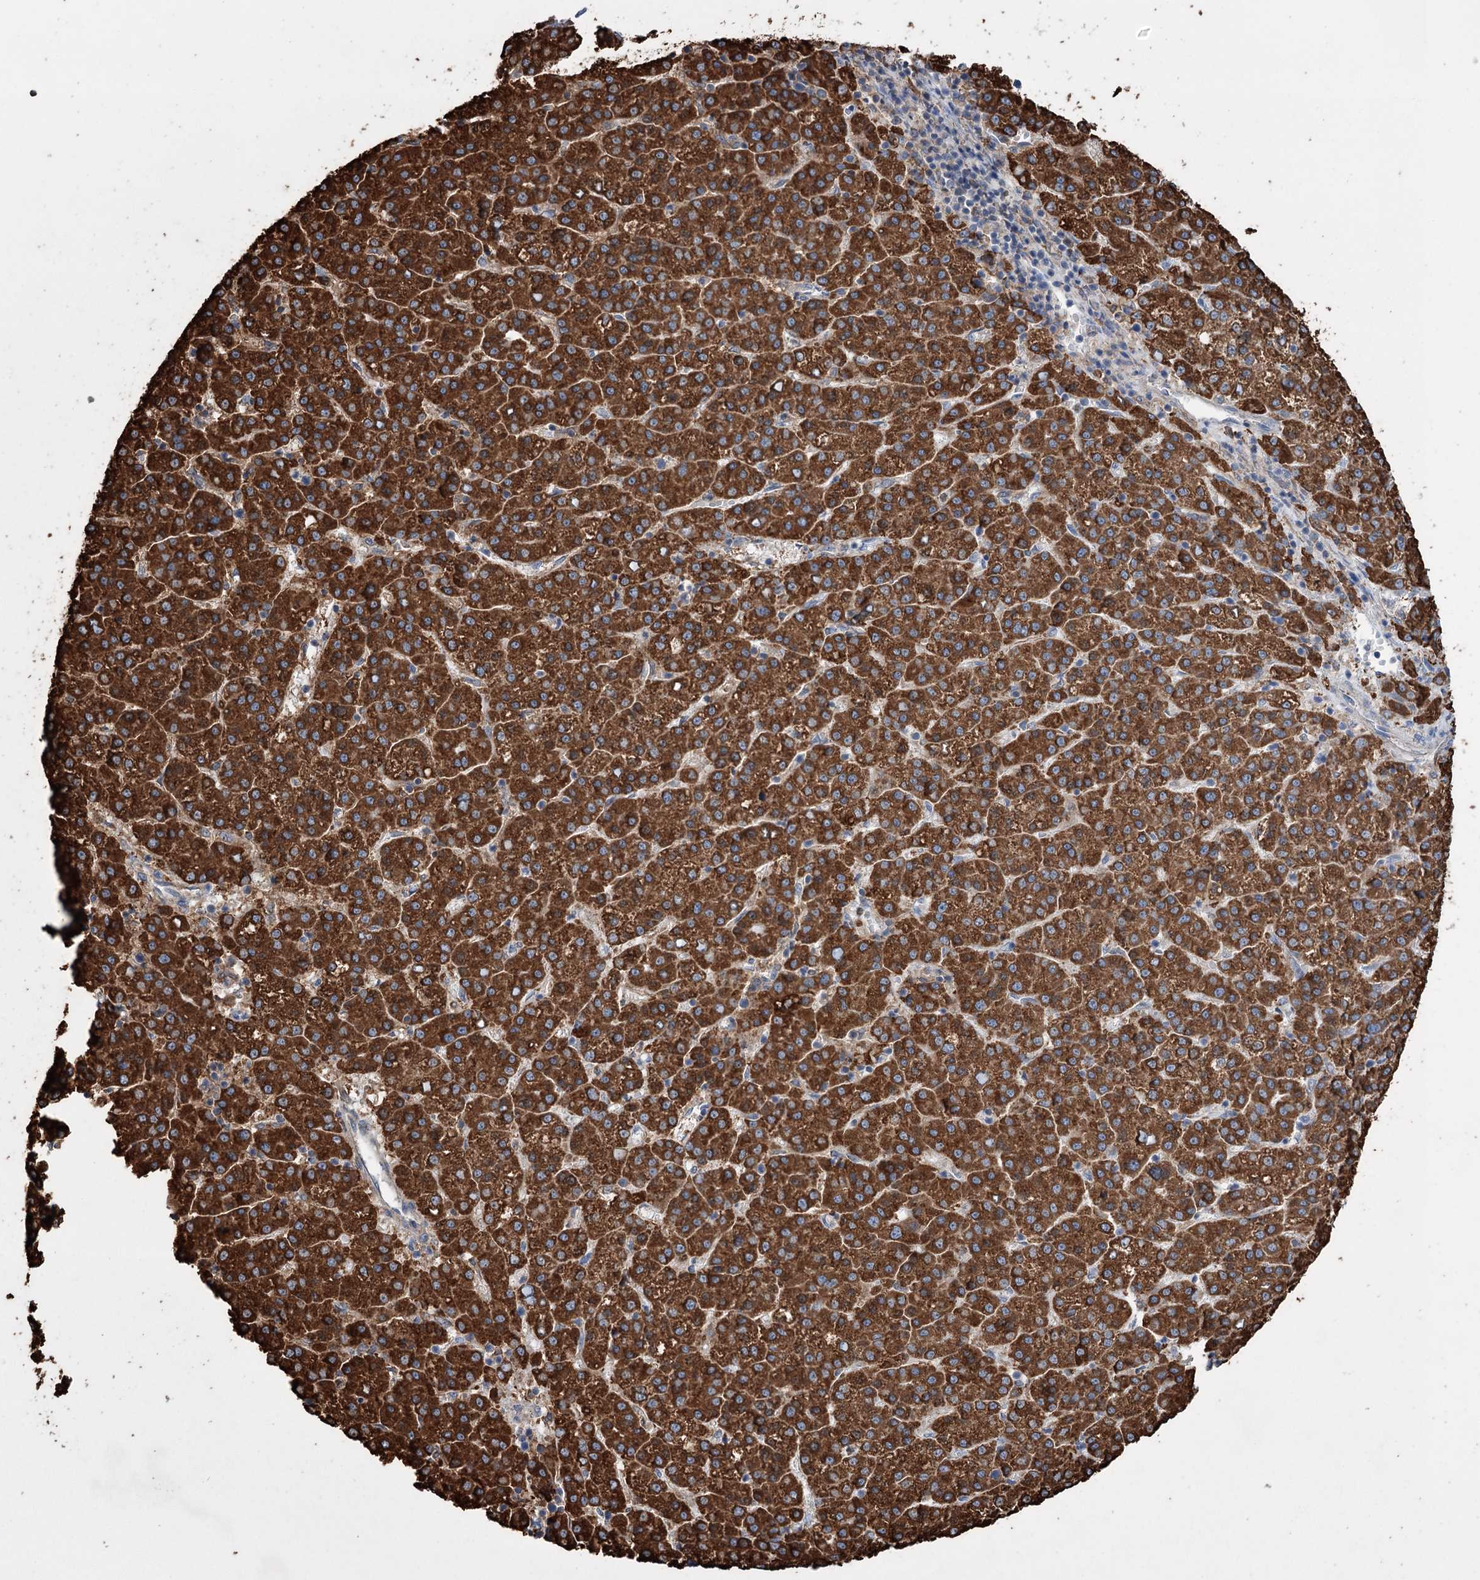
{"staining": {"intensity": "strong", "quantity": ">75%", "location": "cytoplasmic/membranous"}, "tissue": "liver cancer", "cell_type": "Tumor cells", "image_type": "cancer", "snomed": [{"axis": "morphology", "description": "Carcinoma, Hepatocellular, NOS"}, {"axis": "topography", "description": "Liver"}], "caption": "This histopathology image shows liver cancer stained with immunohistochemistry (IHC) to label a protein in brown. The cytoplasmic/membranous of tumor cells show strong positivity for the protein. Nuclei are counter-stained blue.", "gene": "TRIM71", "patient": {"sex": "female", "age": 58}}